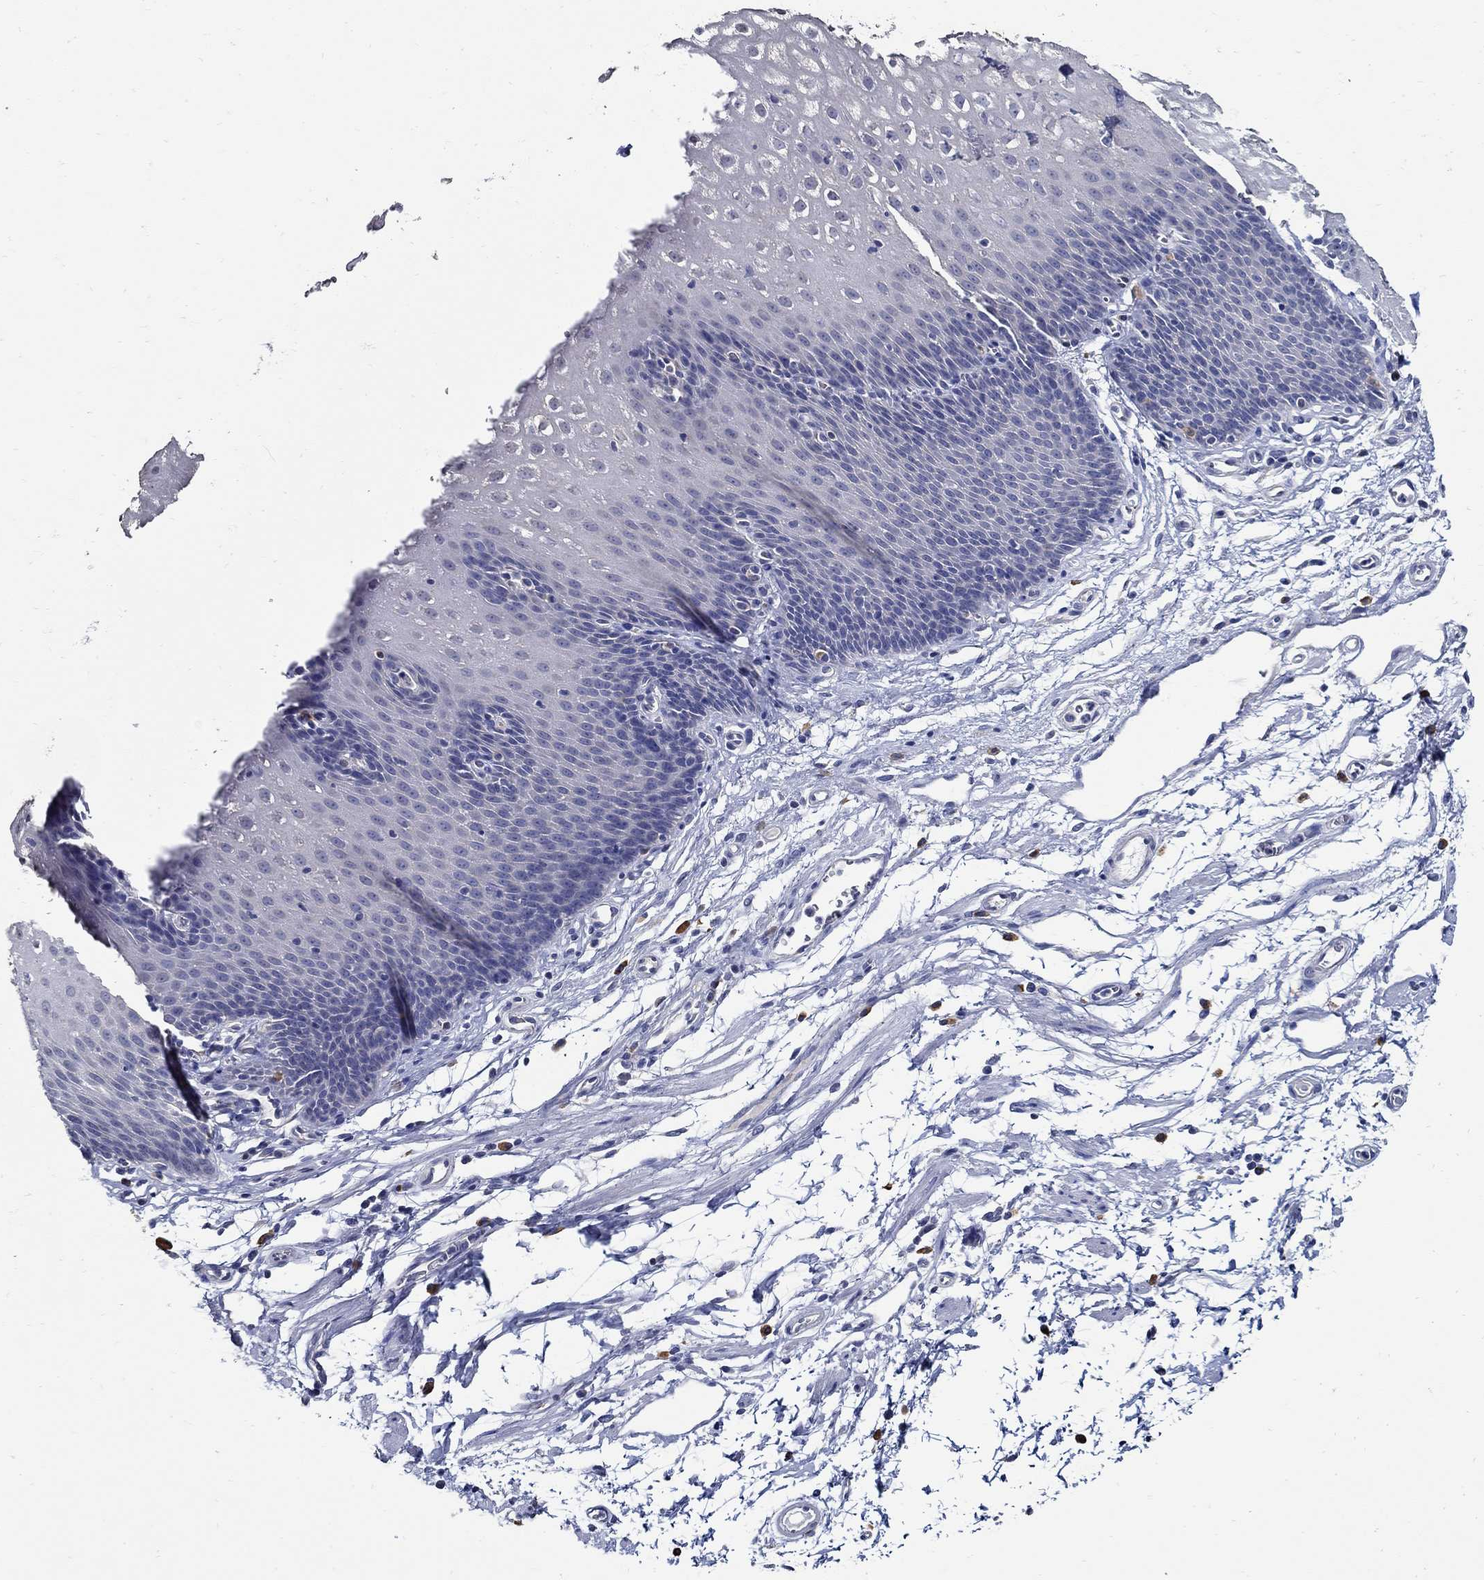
{"staining": {"intensity": "negative", "quantity": "none", "location": "none"}, "tissue": "esophagus", "cell_type": "Squamous epithelial cells", "image_type": "normal", "snomed": [{"axis": "morphology", "description": "Normal tissue, NOS"}, {"axis": "topography", "description": "Esophagus"}], "caption": "Micrograph shows no protein expression in squamous epithelial cells of benign esophagus.", "gene": "PRX", "patient": {"sex": "male", "age": 72}}